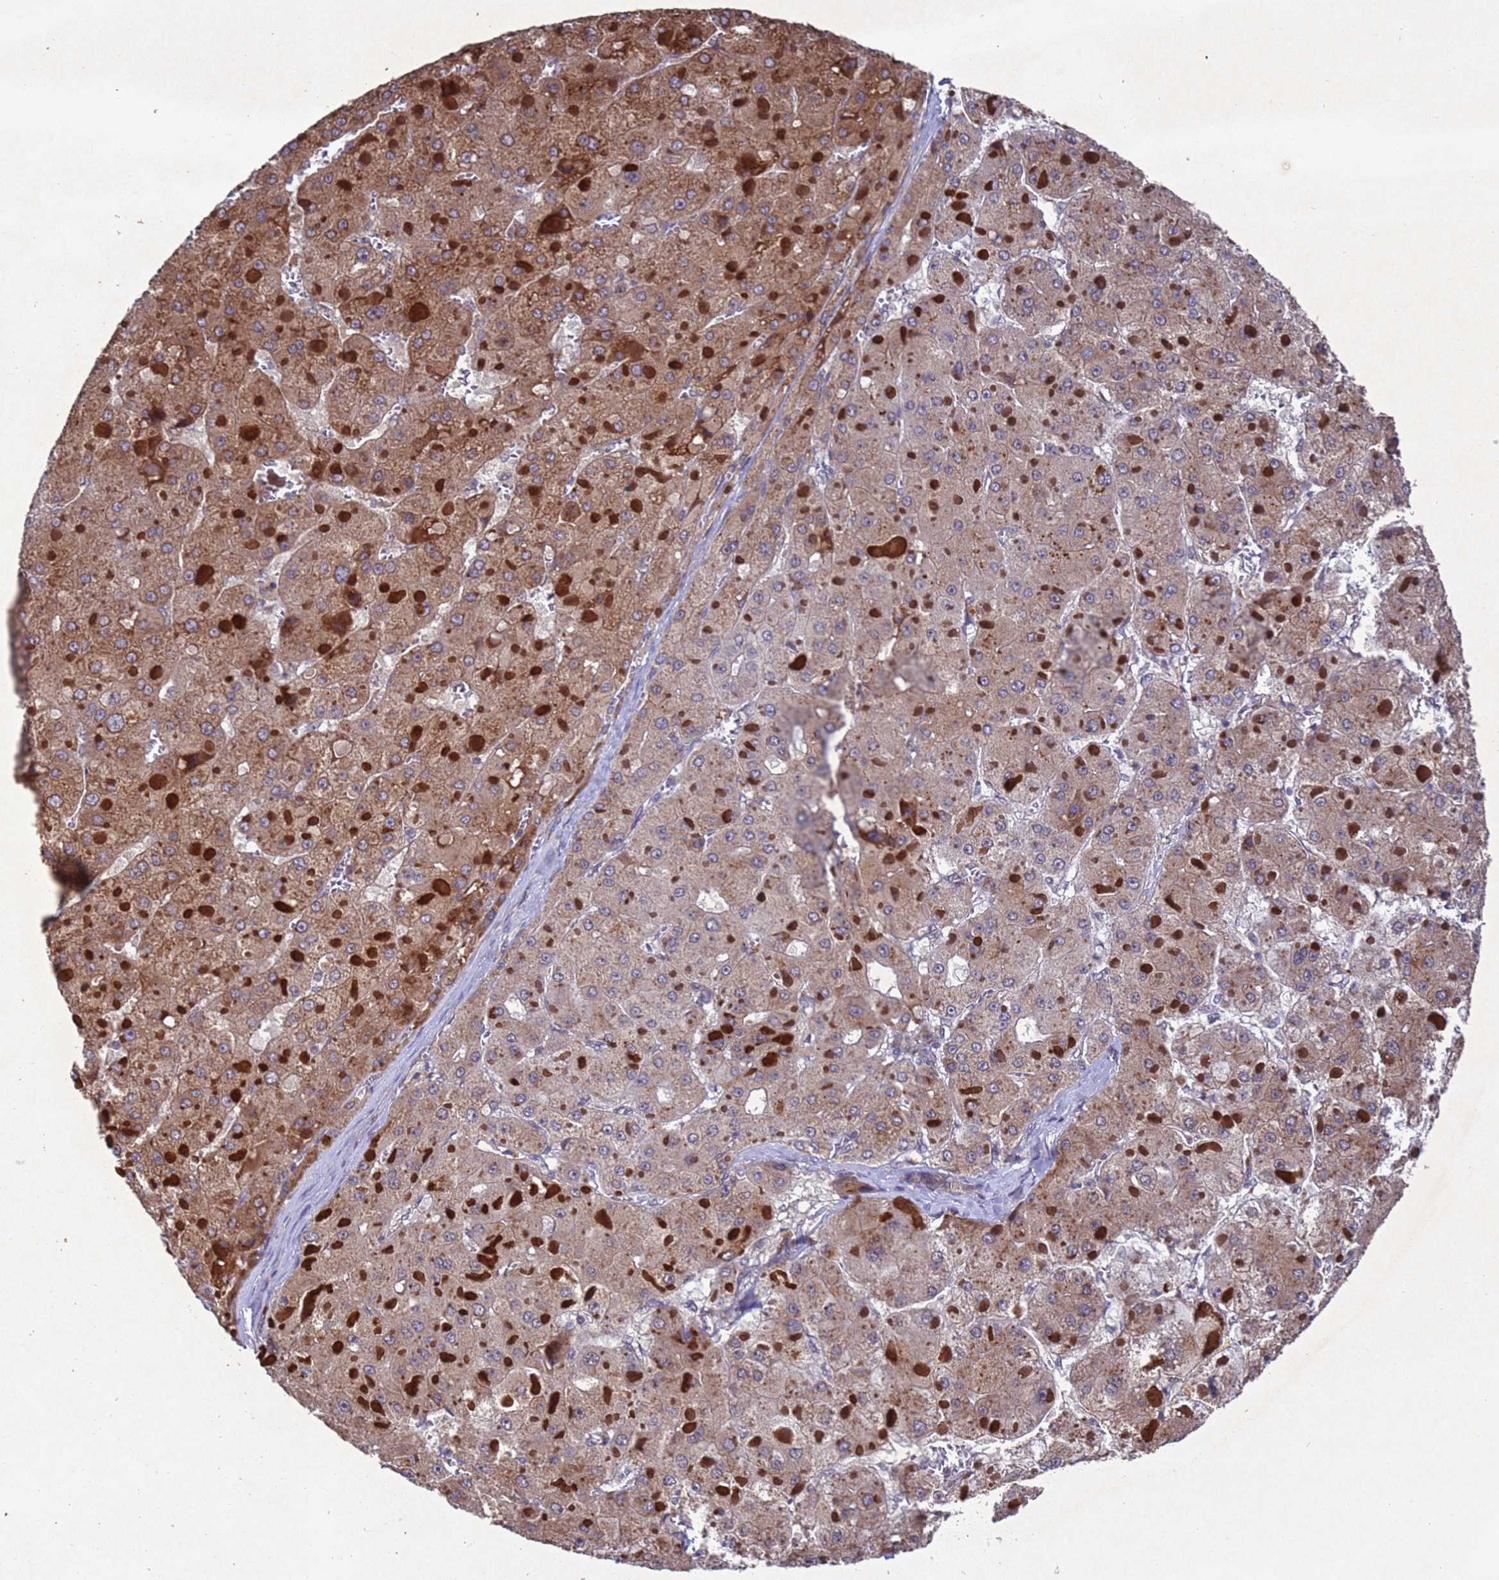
{"staining": {"intensity": "moderate", "quantity": "25%-75%", "location": "cytoplasmic/membranous"}, "tissue": "liver cancer", "cell_type": "Tumor cells", "image_type": "cancer", "snomed": [{"axis": "morphology", "description": "Carcinoma, Hepatocellular, NOS"}, {"axis": "topography", "description": "Liver"}], "caption": "Human liver cancer stained with a protein marker displays moderate staining in tumor cells.", "gene": "TBK1", "patient": {"sex": "female", "age": 73}}